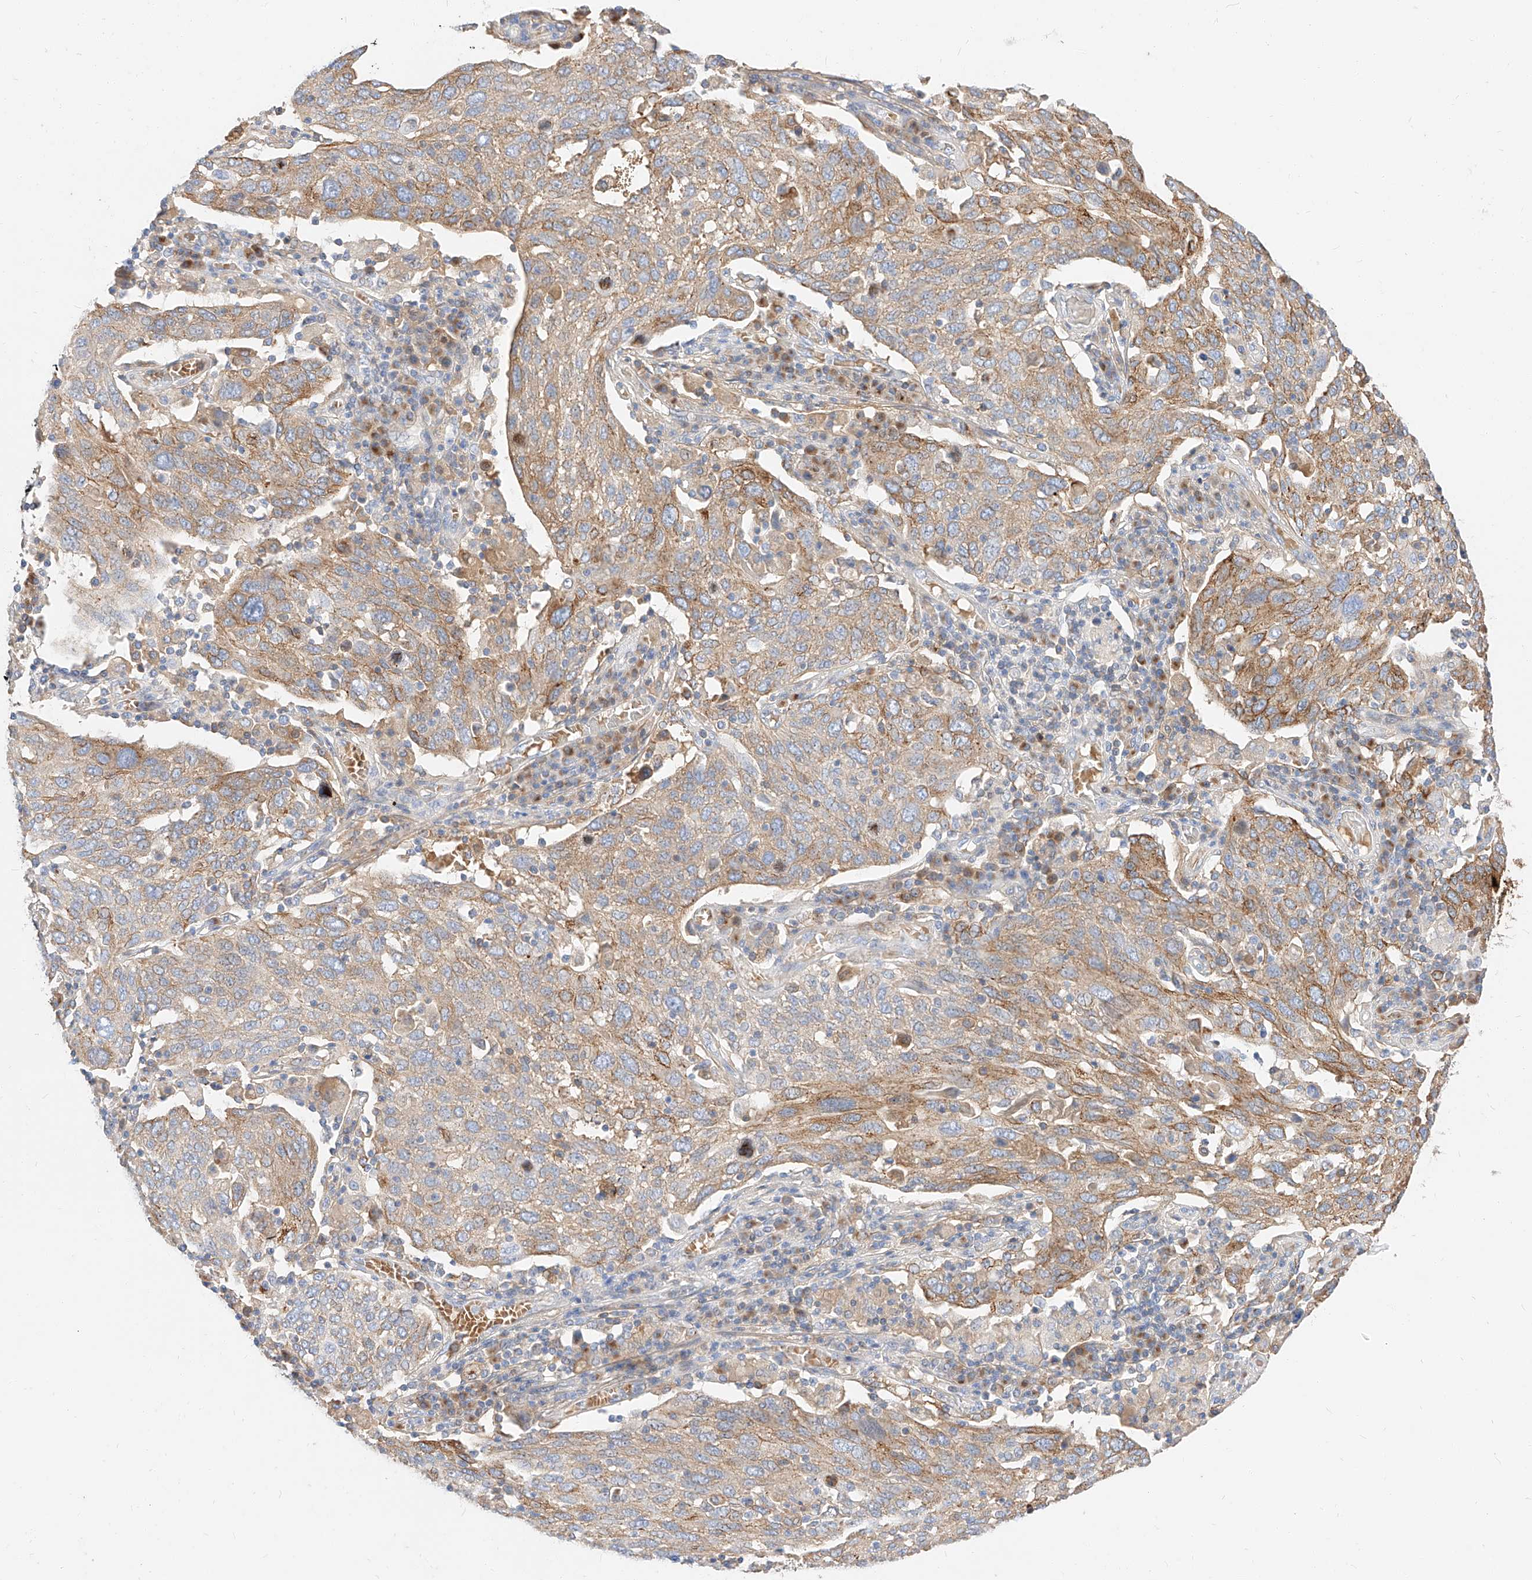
{"staining": {"intensity": "moderate", "quantity": "25%-75%", "location": "cytoplasmic/membranous"}, "tissue": "lung cancer", "cell_type": "Tumor cells", "image_type": "cancer", "snomed": [{"axis": "morphology", "description": "Squamous cell carcinoma, NOS"}, {"axis": "topography", "description": "Lung"}], "caption": "About 25%-75% of tumor cells in lung cancer exhibit moderate cytoplasmic/membranous protein positivity as visualized by brown immunohistochemical staining.", "gene": "MAP7", "patient": {"sex": "male", "age": 65}}